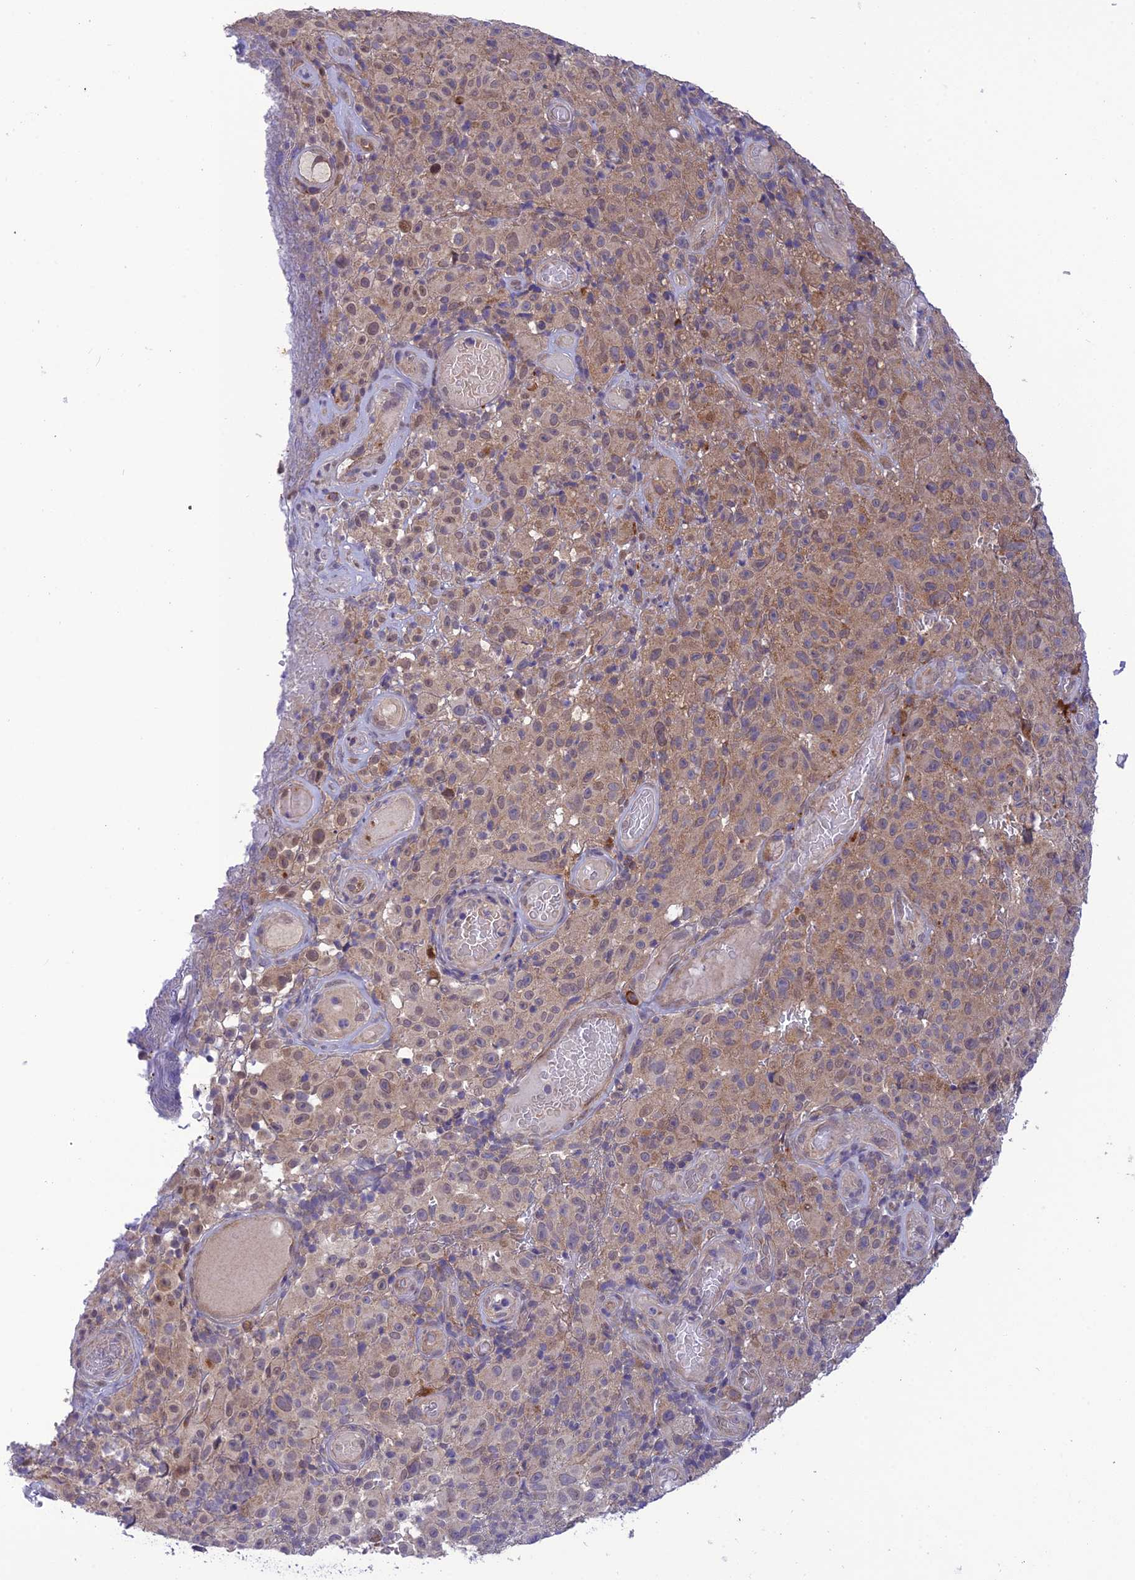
{"staining": {"intensity": "weak", "quantity": "25%-75%", "location": "cytoplasmic/membranous"}, "tissue": "melanoma", "cell_type": "Tumor cells", "image_type": "cancer", "snomed": [{"axis": "morphology", "description": "Malignant melanoma, NOS"}, {"axis": "topography", "description": "Skin"}], "caption": "DAB immunohistochemical staining of melanoma exhibits weak cytoplasmic/membranous protein expression in approximately 25%-75% of tumor cells.", "gene": "UROS", "patient": {"sex": "female", "age": 82}}